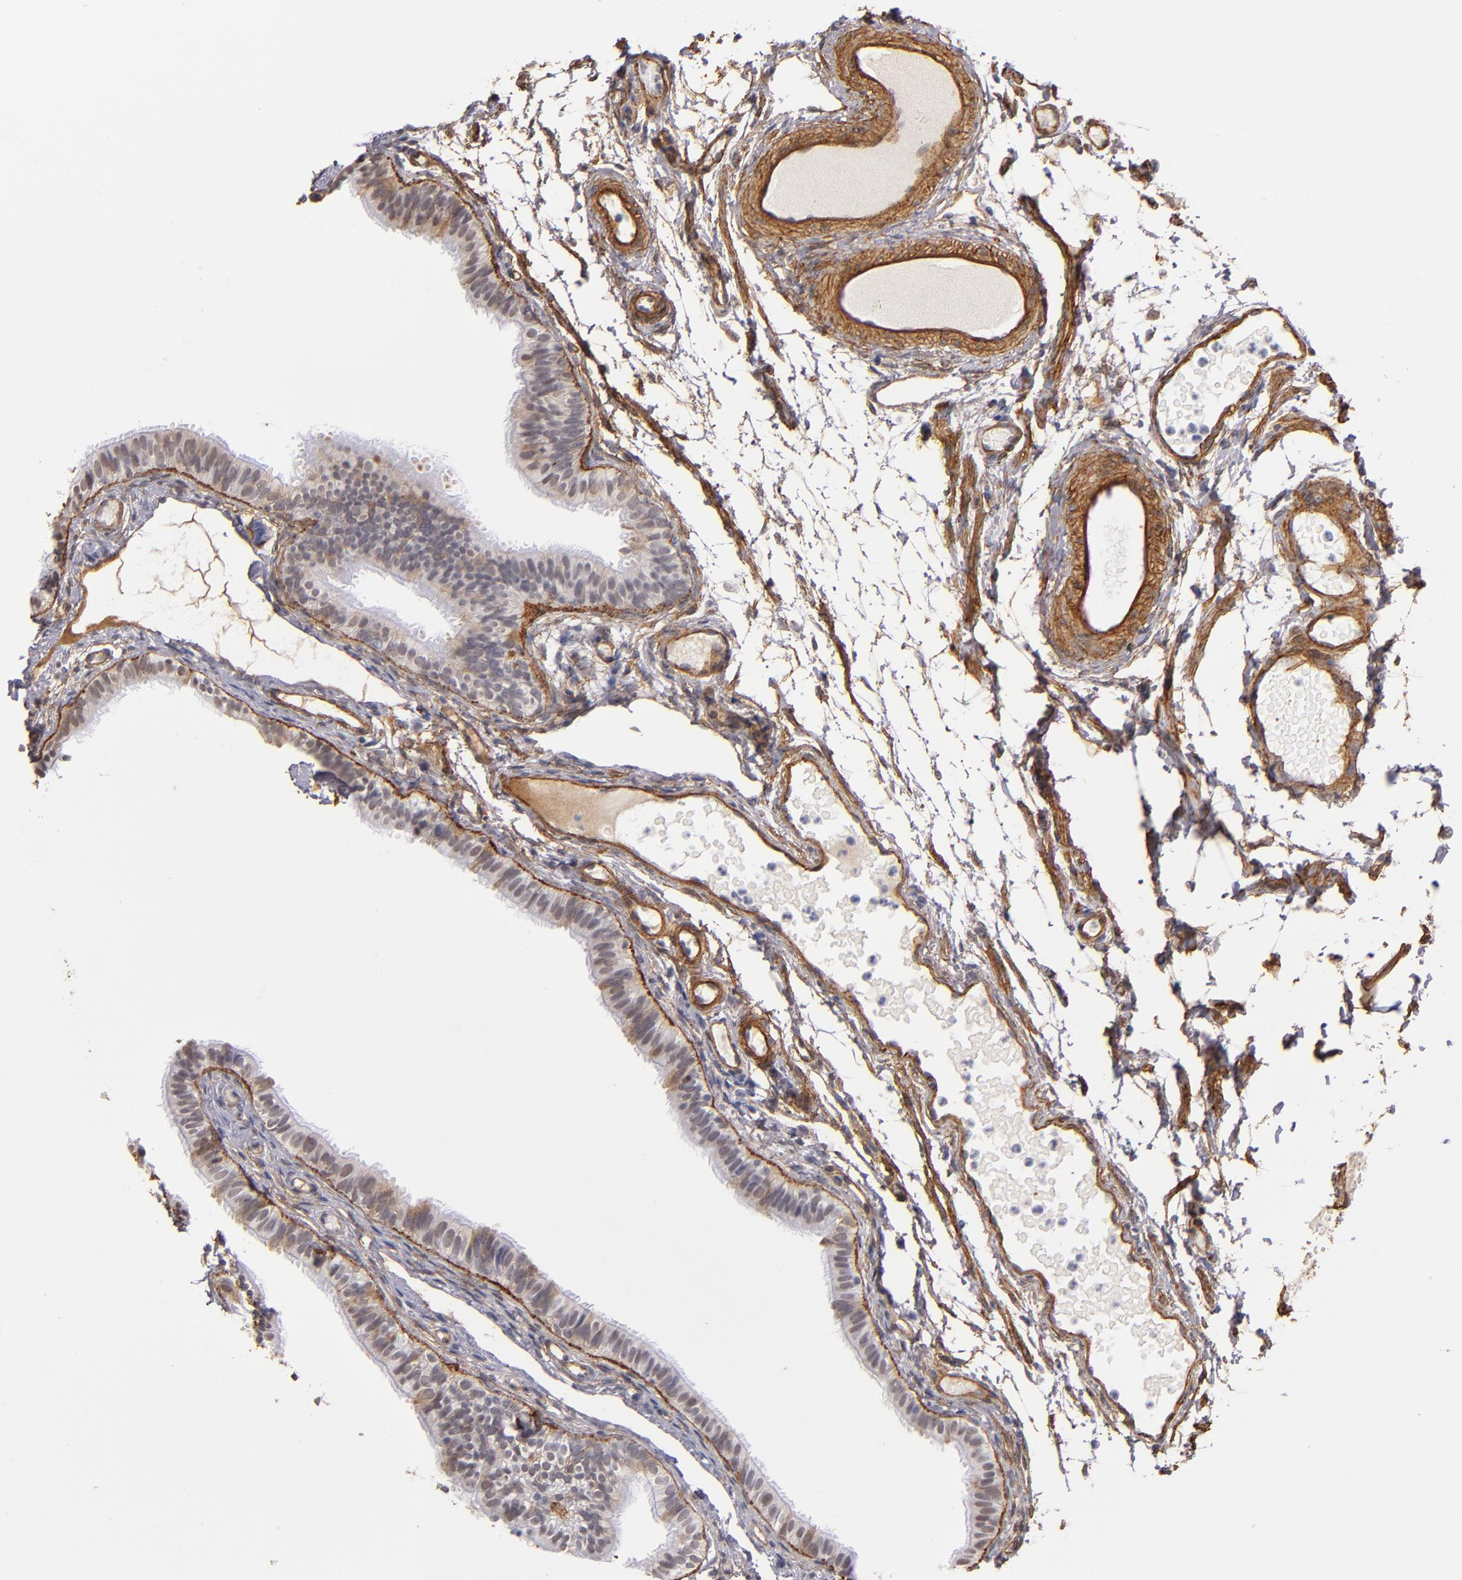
{"staining": {"intensity": "moderate", "quantity": "25%-75%", "location": "cytoplasmic/membranous,nuclear"}, "tissue": "fallopian tube", "cell_type": "Glandular cells", "image_type": "normal", "snomed": [{"axis": "morphology", "description": "Normal tissue, NOS"}, {"axis": "morphology", "description": "Dermoid, NOS"}, {"axis": "topography", "description": "Fallopian tube"}], "caption": "The micrograph demonstrates a brown stain indicating the presence of a protein in the cytoplasmic/membranous,nuclear of glandular cells in fallopian tube. (brown staining indicates protein expression, while blue staining denotes nuclei).", "gene": "LAMC1", "patient": {"sex": "female", "age": 33}}